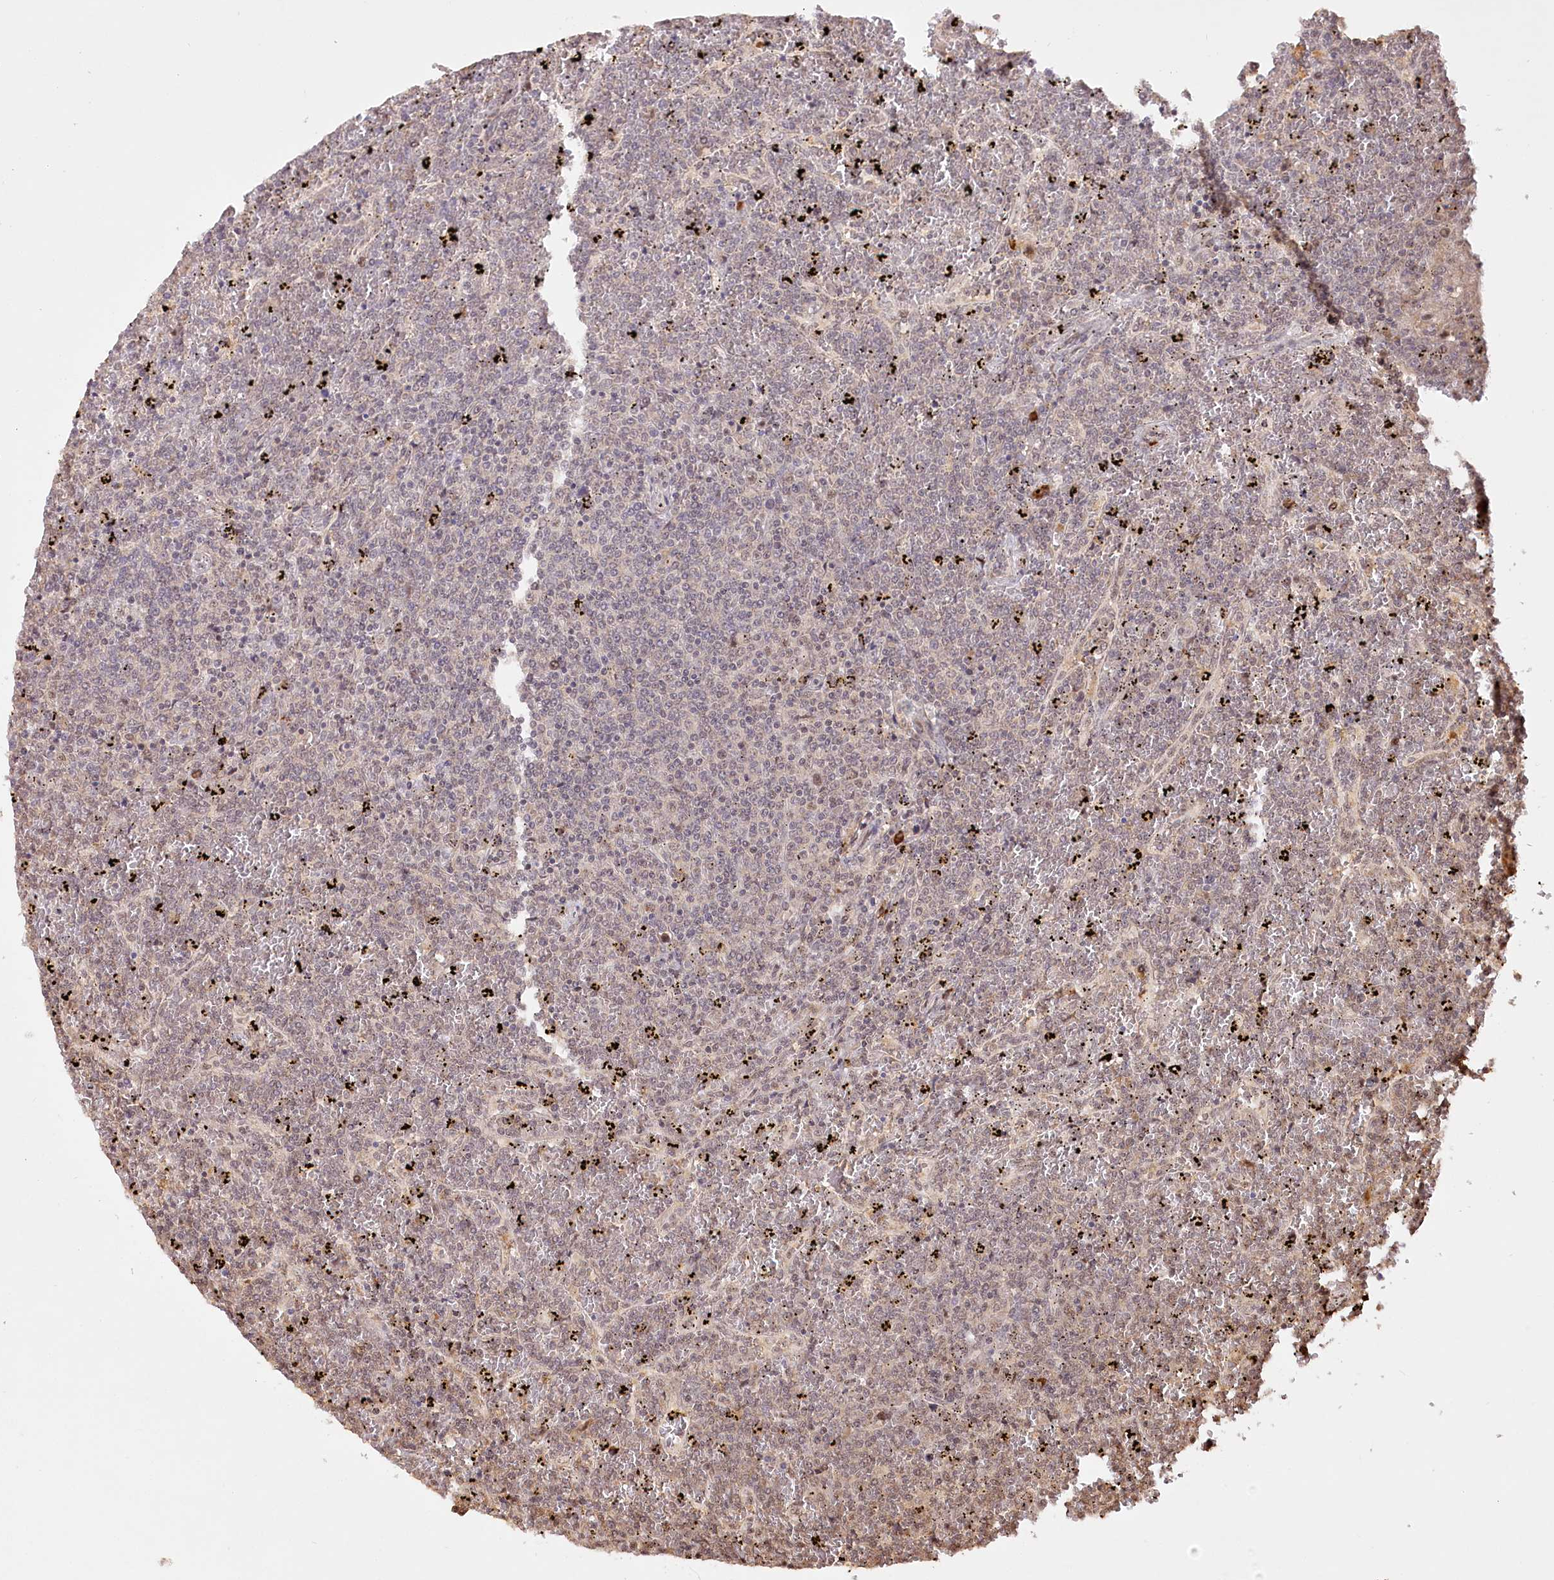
{"staining": {"intensity": "negative", "quantity": "none", "location": "none"}, "tissue": "lymphoma", "cell_type": "Tumor cells", "image_type": "cancer", "snomed": [{"axis": "morphology", "description": "Malignant lymphoma, non-Hodgkin's type, Low grade"}, {"axis": "topography", "description": "Spleen"}], "caption": "A histopathology image of malignant lymphoma, non-Hodgkin's type (low-grade) stained for a protein exhibits no brown staining in tumor cells. (Brightfield microscopy of DAB (3,3'-diaminobenzidine) IHC at high magnification).", "gene": "PYROXD1", "patient": {"sex": "female", "age": 19}}